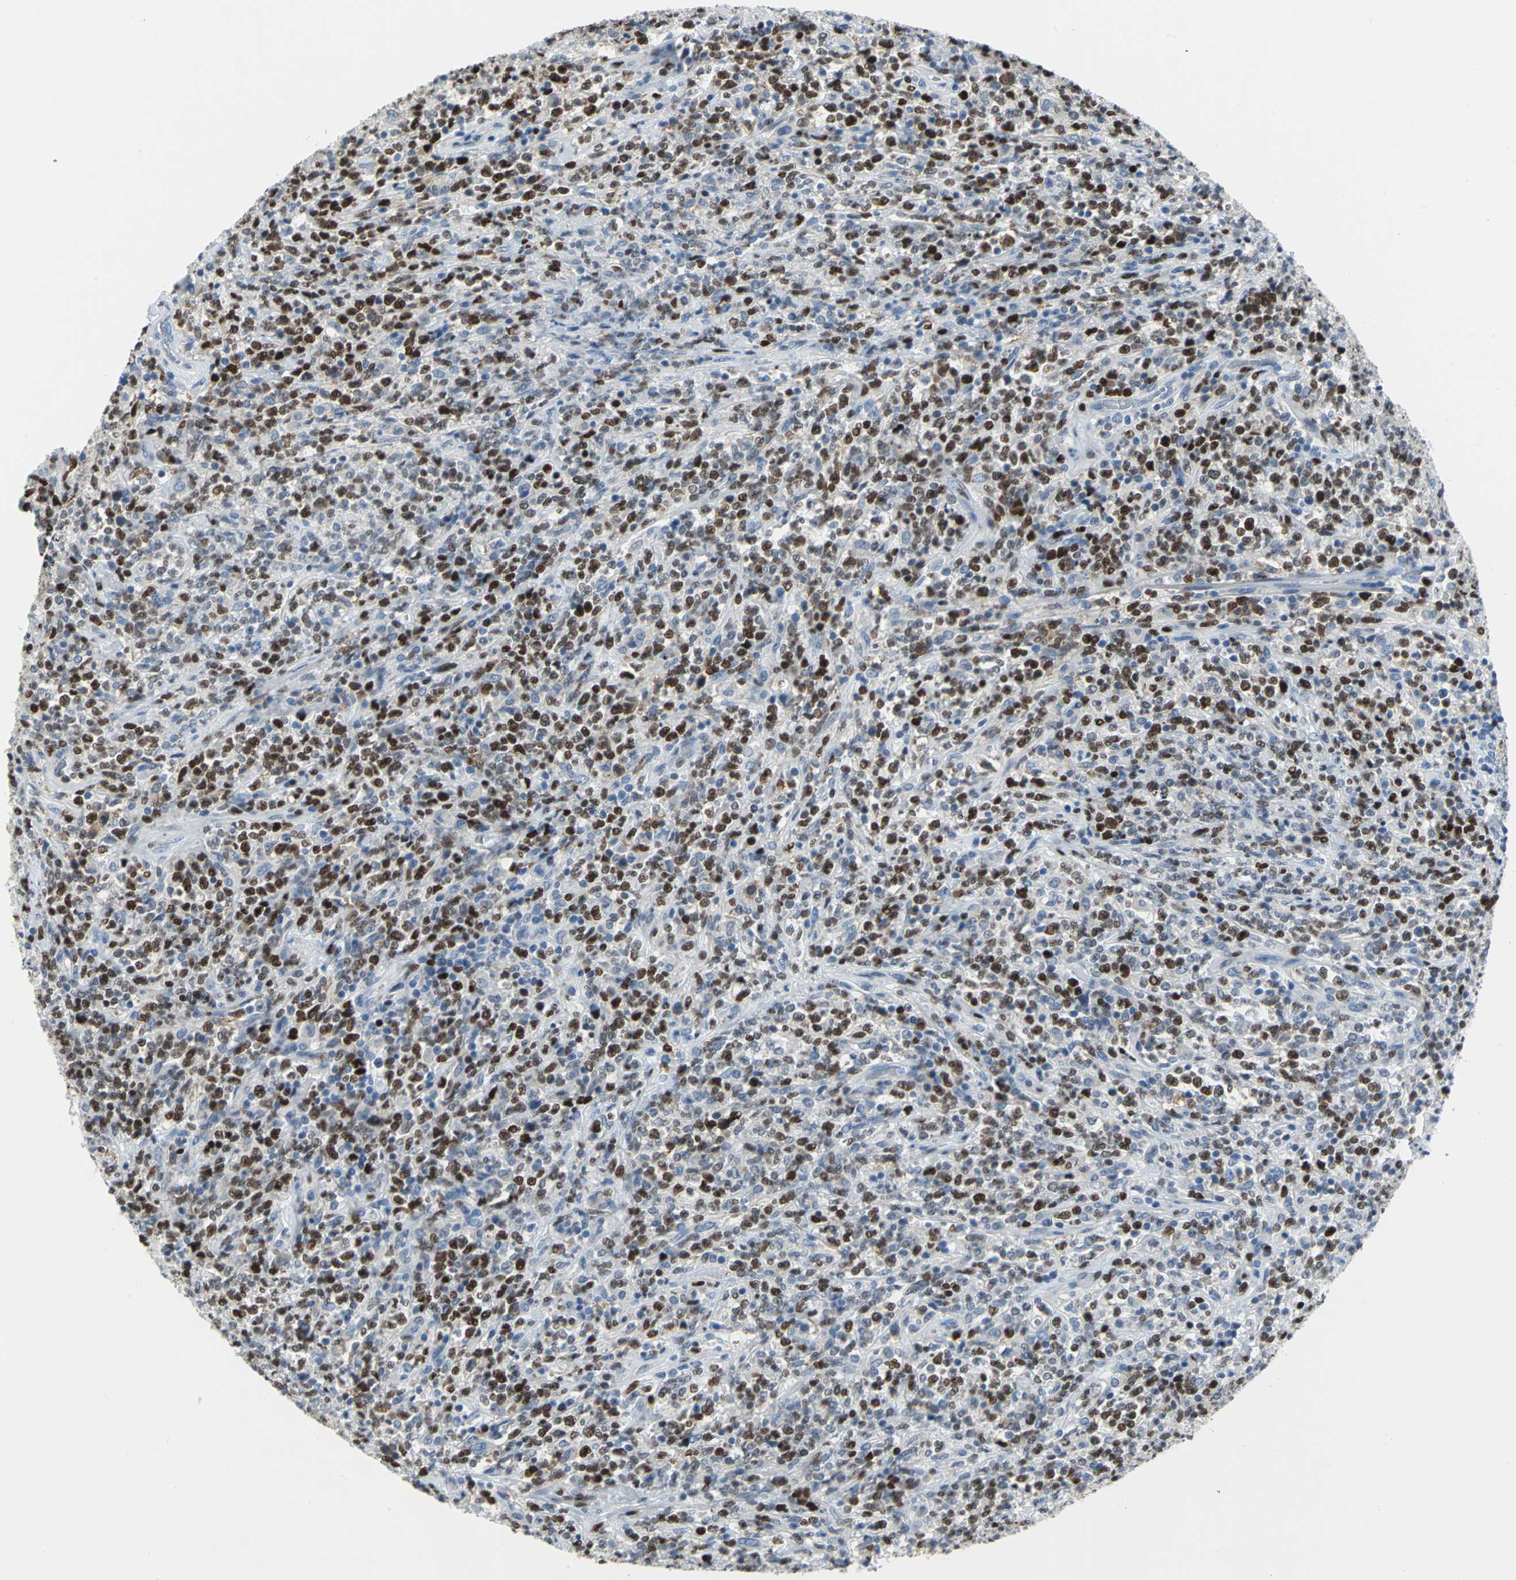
{"staining": {"intensity": "strong", "quantity": ">75%", "location": "nuclear"}, "tissue": "lymphoma", "cell_type": "Tumor cells", "image_type": "cancer", "snomed": [{"axis": "morphology", "description": "Malignant lymphoma, non-Hodgkin's type, High grade"}, {"axis": "topography", "description": "Soft tissue"}], "caption": "A micrograph of lymphoma stained for a protein exhibits strong nuclear brown staining in tumor cells.", "gene": "MCM4", "patient": {"sex": "male", "age": 18}}